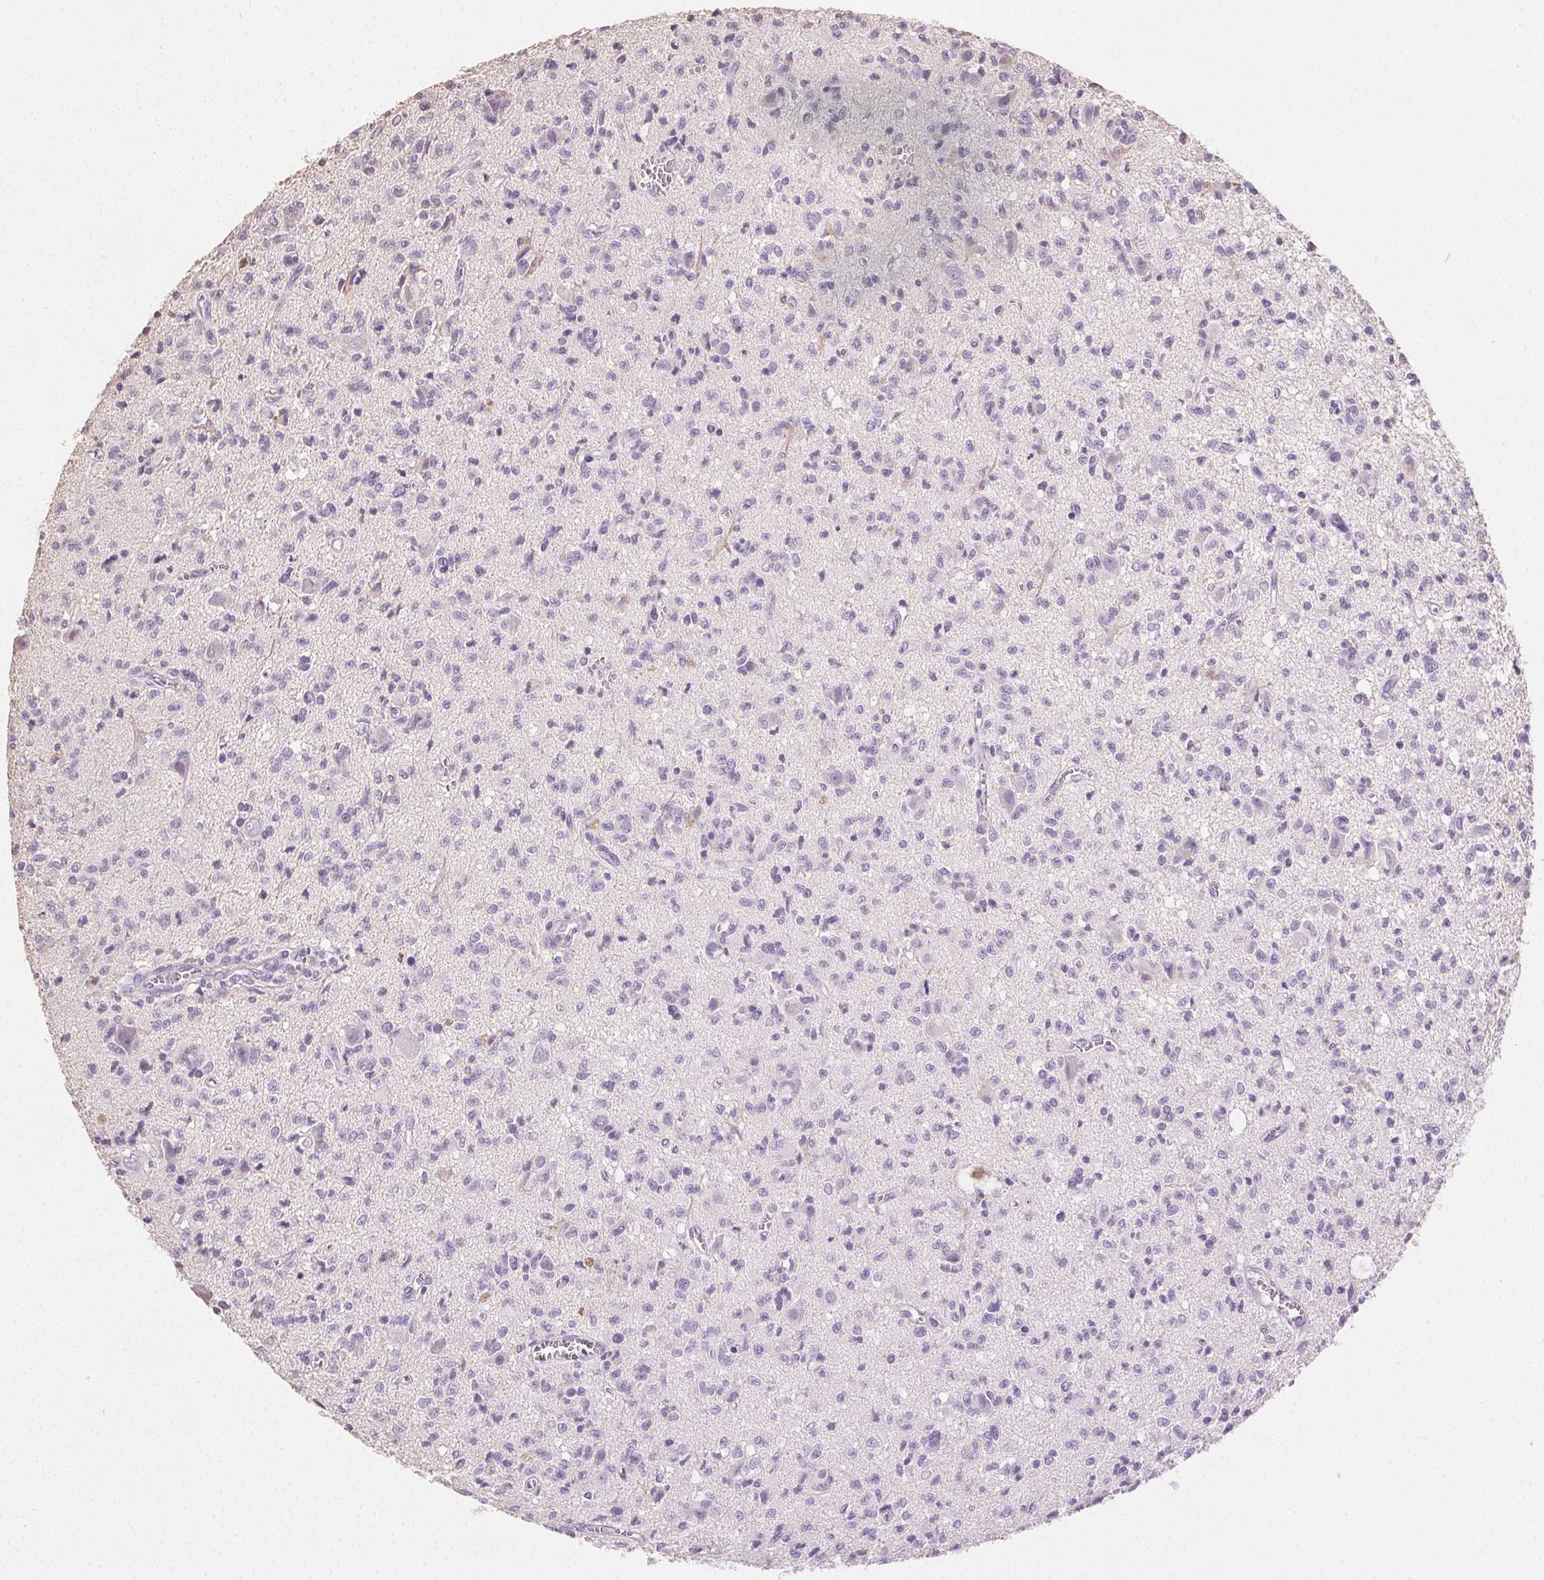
{"staining": {"intensity": "negative", "quantity": "none", "location": "none"}, "tissue": "glioma", "cell_type": "Tumor cells", "image_type": "cancer", "snomed": [{"axis": "morphology", "description": "Glioma, malignant, Low grade"}, {"axis": "topography", "description": "Brain"}], "caption": "Immunohistochemistry (IHC) photomicrograph of neoplastic tissue: glioma stained with DAB (3,3'-diaminobenzidine) displays no significant protein staining in tumor cells.", "gene": "SYCE2", "patient": {"sex": "male", "age": 64}}